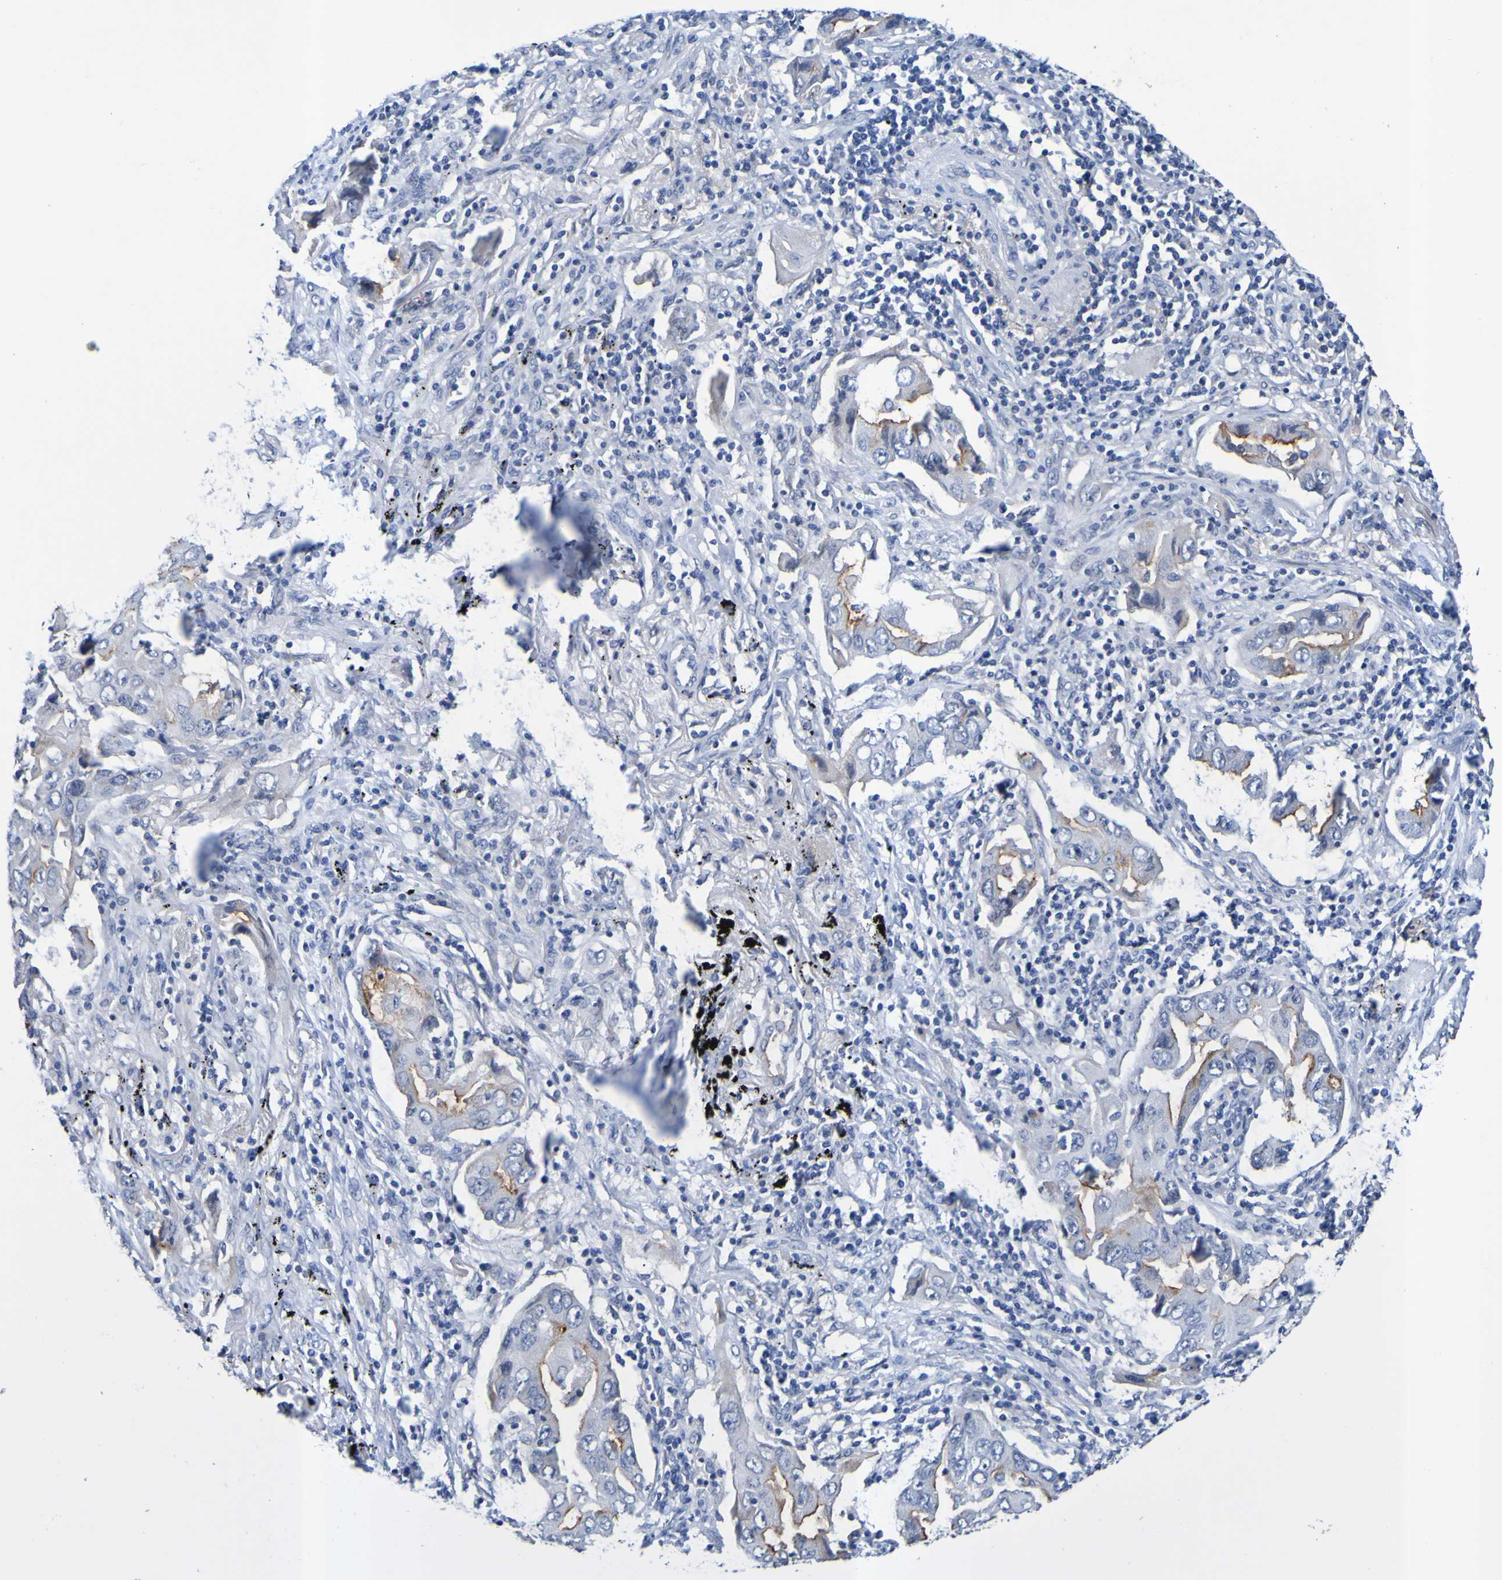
{"staining": {"intensity": "moderate", "quantity": "25%-75%", "location": "cytoplasmic/membranous"}, "tissue": "lung cancer", "cell_type": "Tumor cells", "image_type": "cancer", "snomed": [{"axis": "morphology", "description": "Adenocarcinoma, NOS"}, {"axis": "topography", "description": "Lung"}], "caption": "About 25%-75% of tumor cells in lung cancer (adenocarcinoma) demonstrate moderate cytoplasmic/membranous protein expression as visualized by brown immunohistochemical staining.", "gene": "VMA21", "patient": {"sex": "female", "age": 65}}